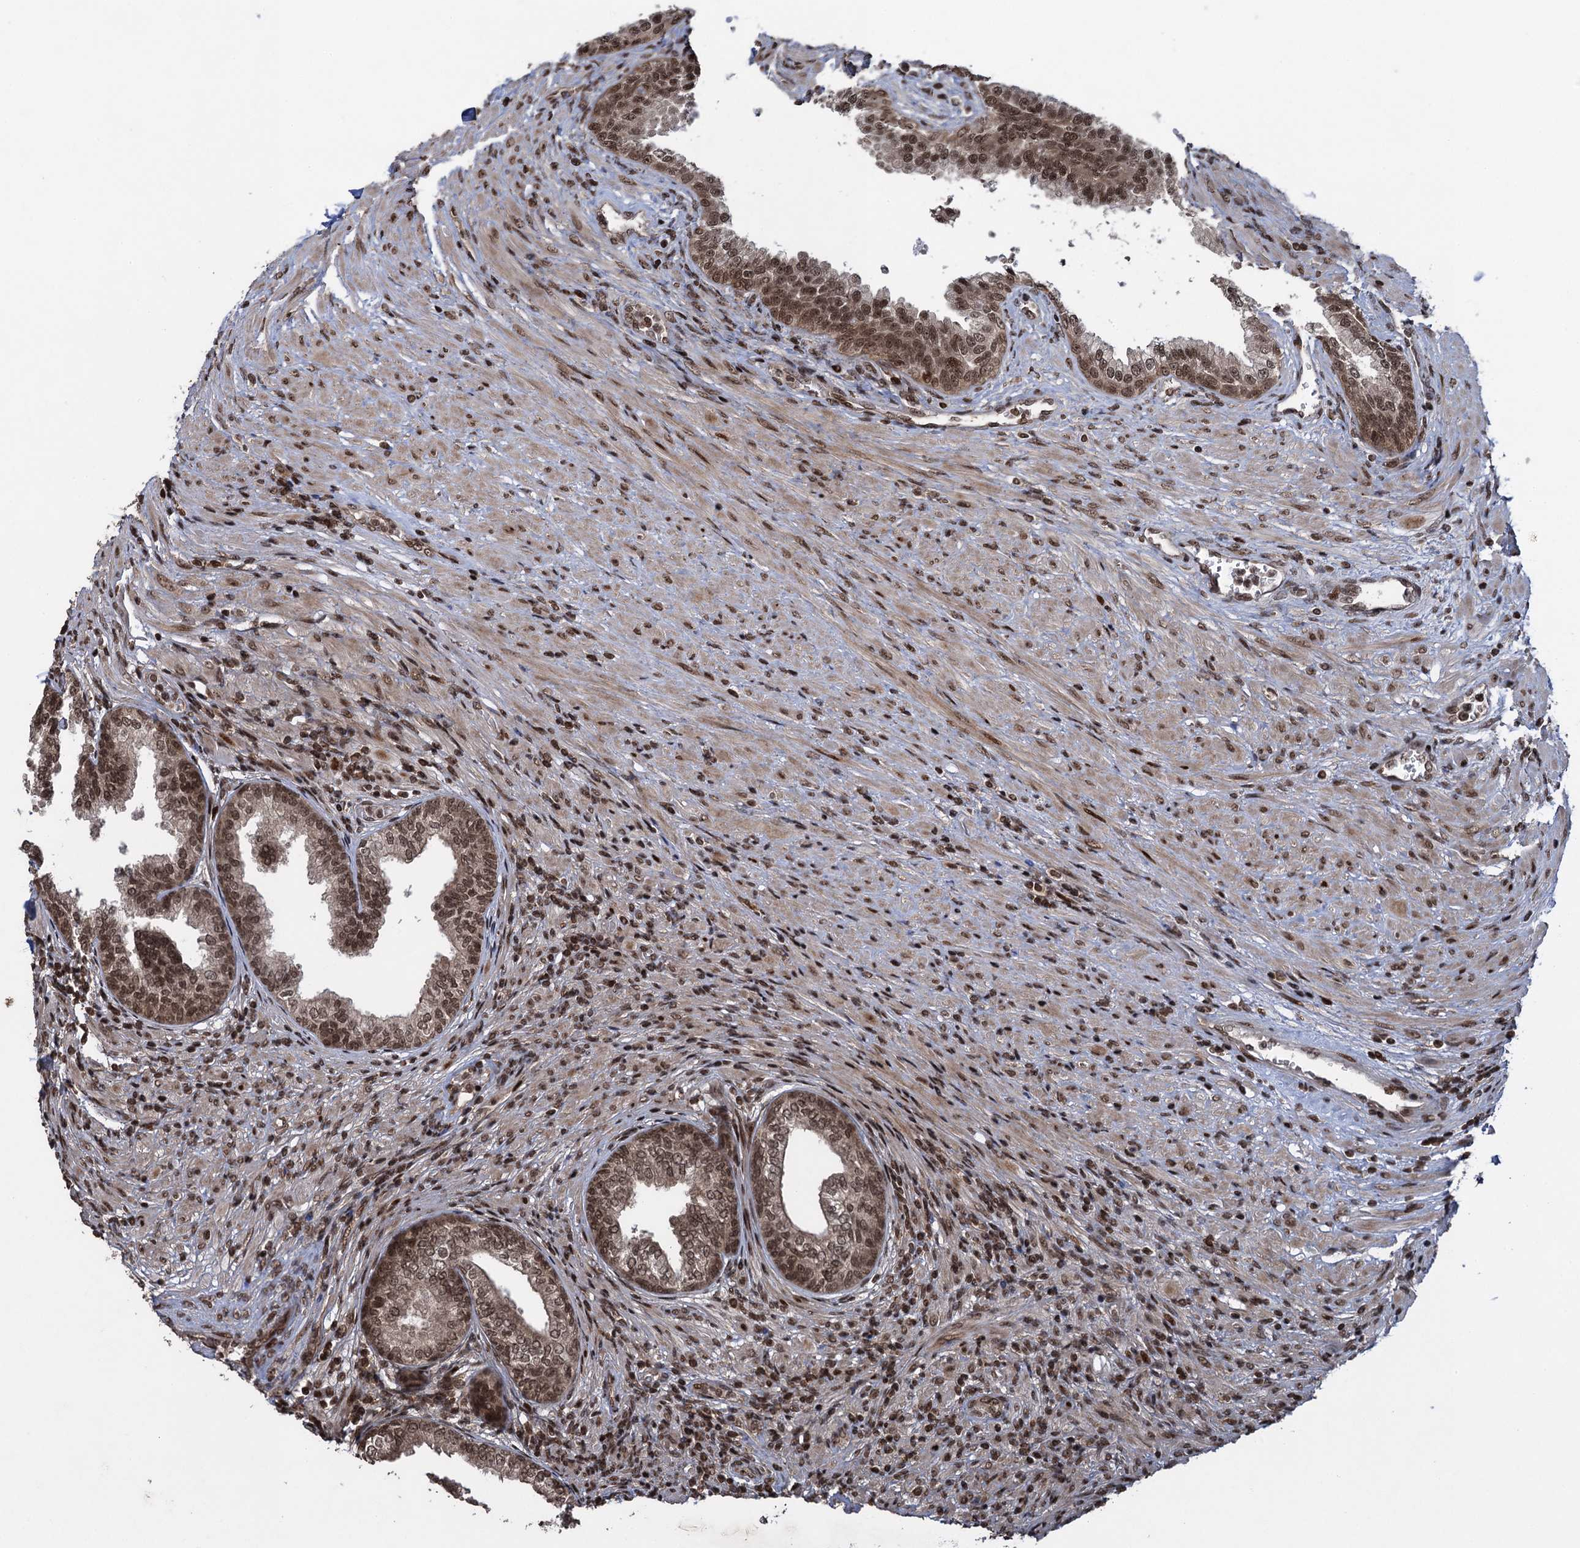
{"staining": {"intensity": "strong", "quantity": ">75%", "location": "cytoplasmic/membranous,nuclear"}, "tissue": "prostate", "cell_type": "Glandular cells", "image_type": "normal", "snomed": [{"axis": "morphology", "description": "Normal tissue, NOS"}, {"axis": "topography", "description": "Prostate"}], "caption": "A photomicrograph of human prostate stained for a protein displays strong cytoplasmic/membranous,nuclear brown staining in glandular cells.", "gene": "ZNF169", "patient": {"sex": "male", "age": 76}}